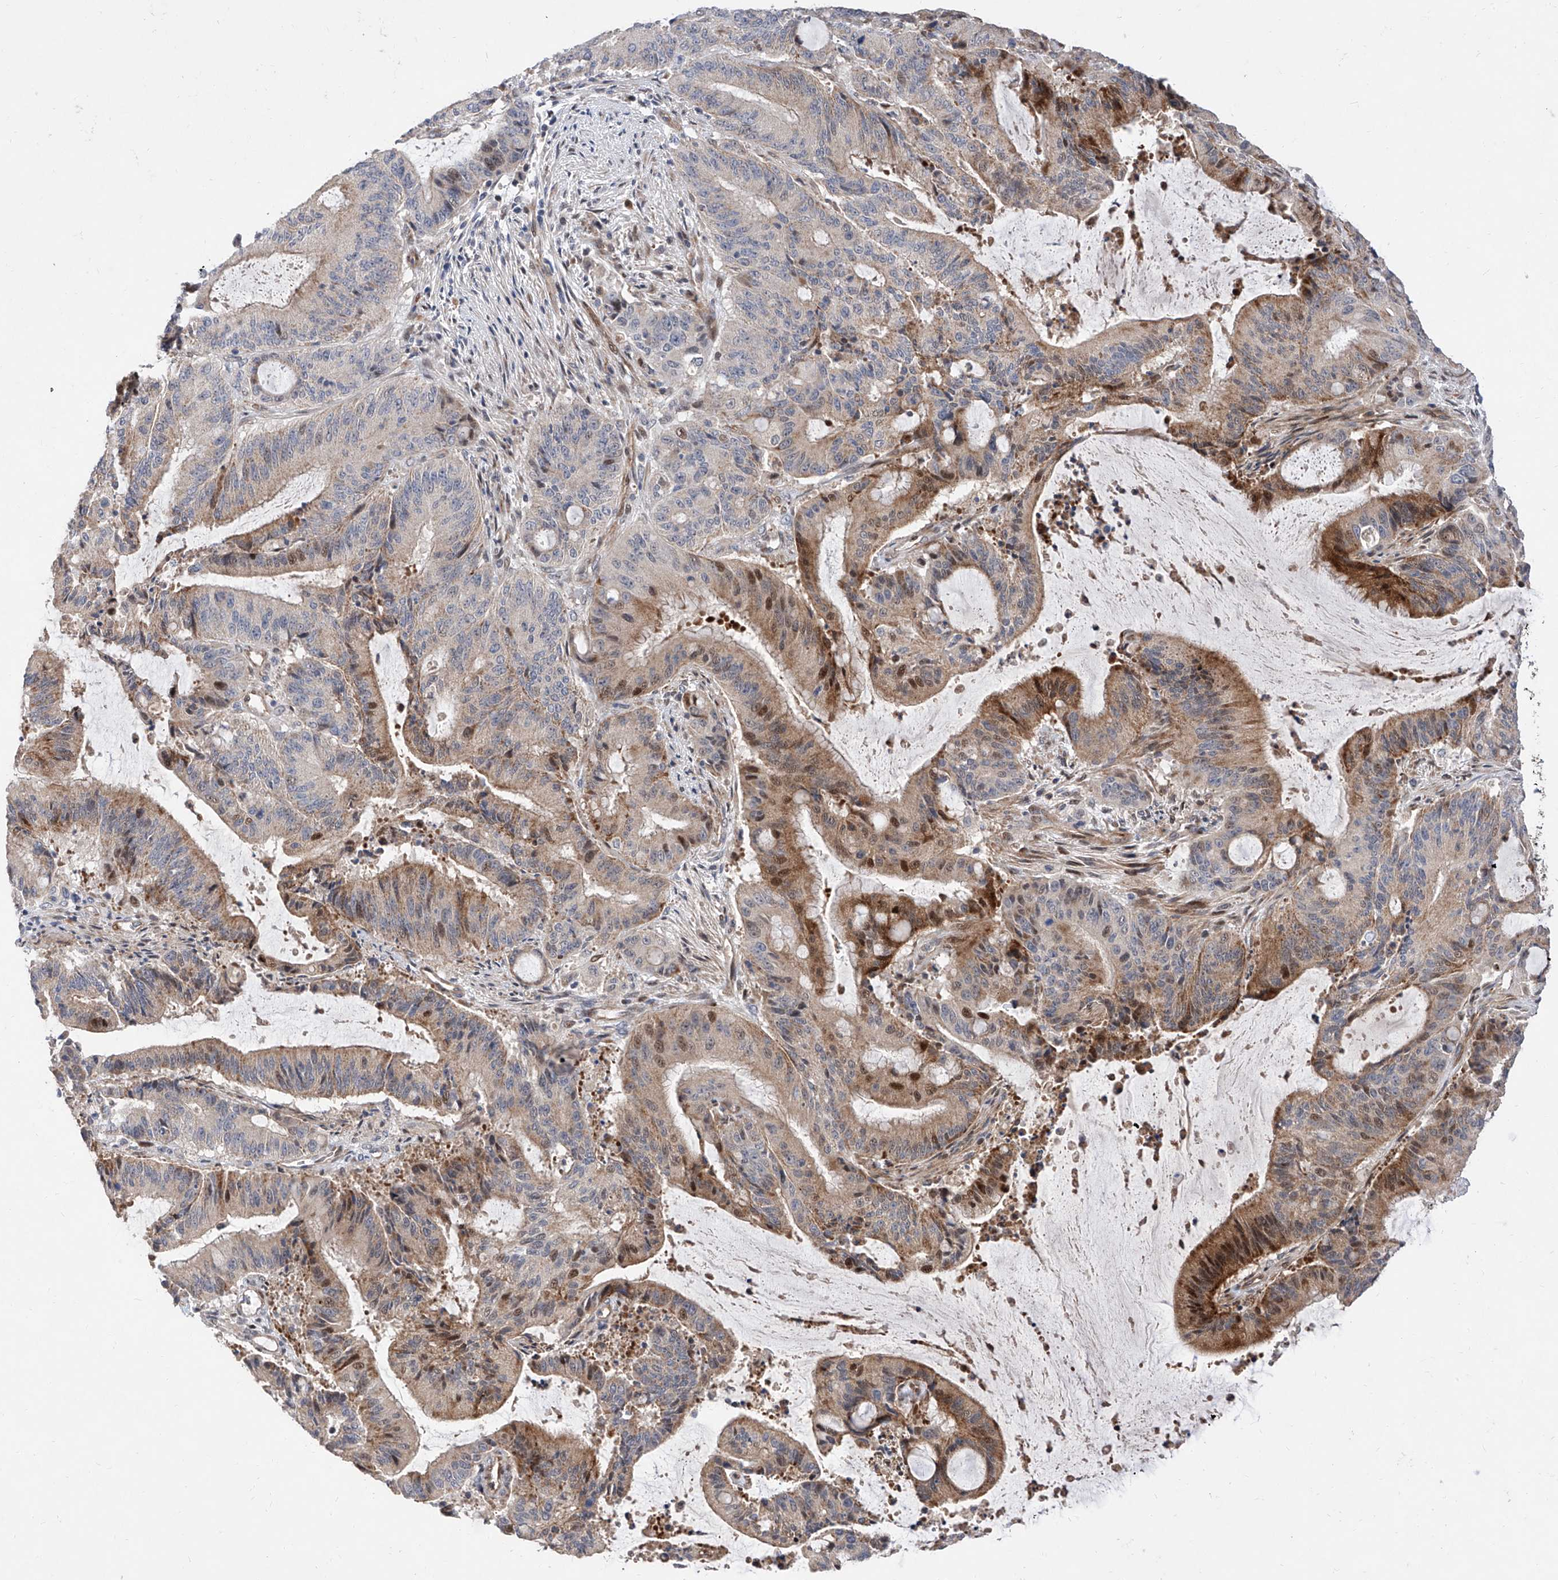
{"staining": {"intensity": "moderate", "quantity": "25%-75%", "location": "cytoplasmic/membranous,nuclear"}, "tissue": "liver cancer", "cell_type": "Tumor cells", "image_type": "cancer", "snomed": [{"axis": "morphology", "description": "Normal tissue, NOS"}, {"axis": "morphology", "description": "Cholangiocarcinoma"}, {"axis": "topography", "description": "Liver"}, {"axis": "topography", "description": "Peripheral nerve tissue"}], "caption": "Liver cancer (cholangiocarcinoma) stained with a protein marker shows moderate staining in tumor cells.", "gene": "FUCA2", "patient": {"sex": "female", "age": 73}}